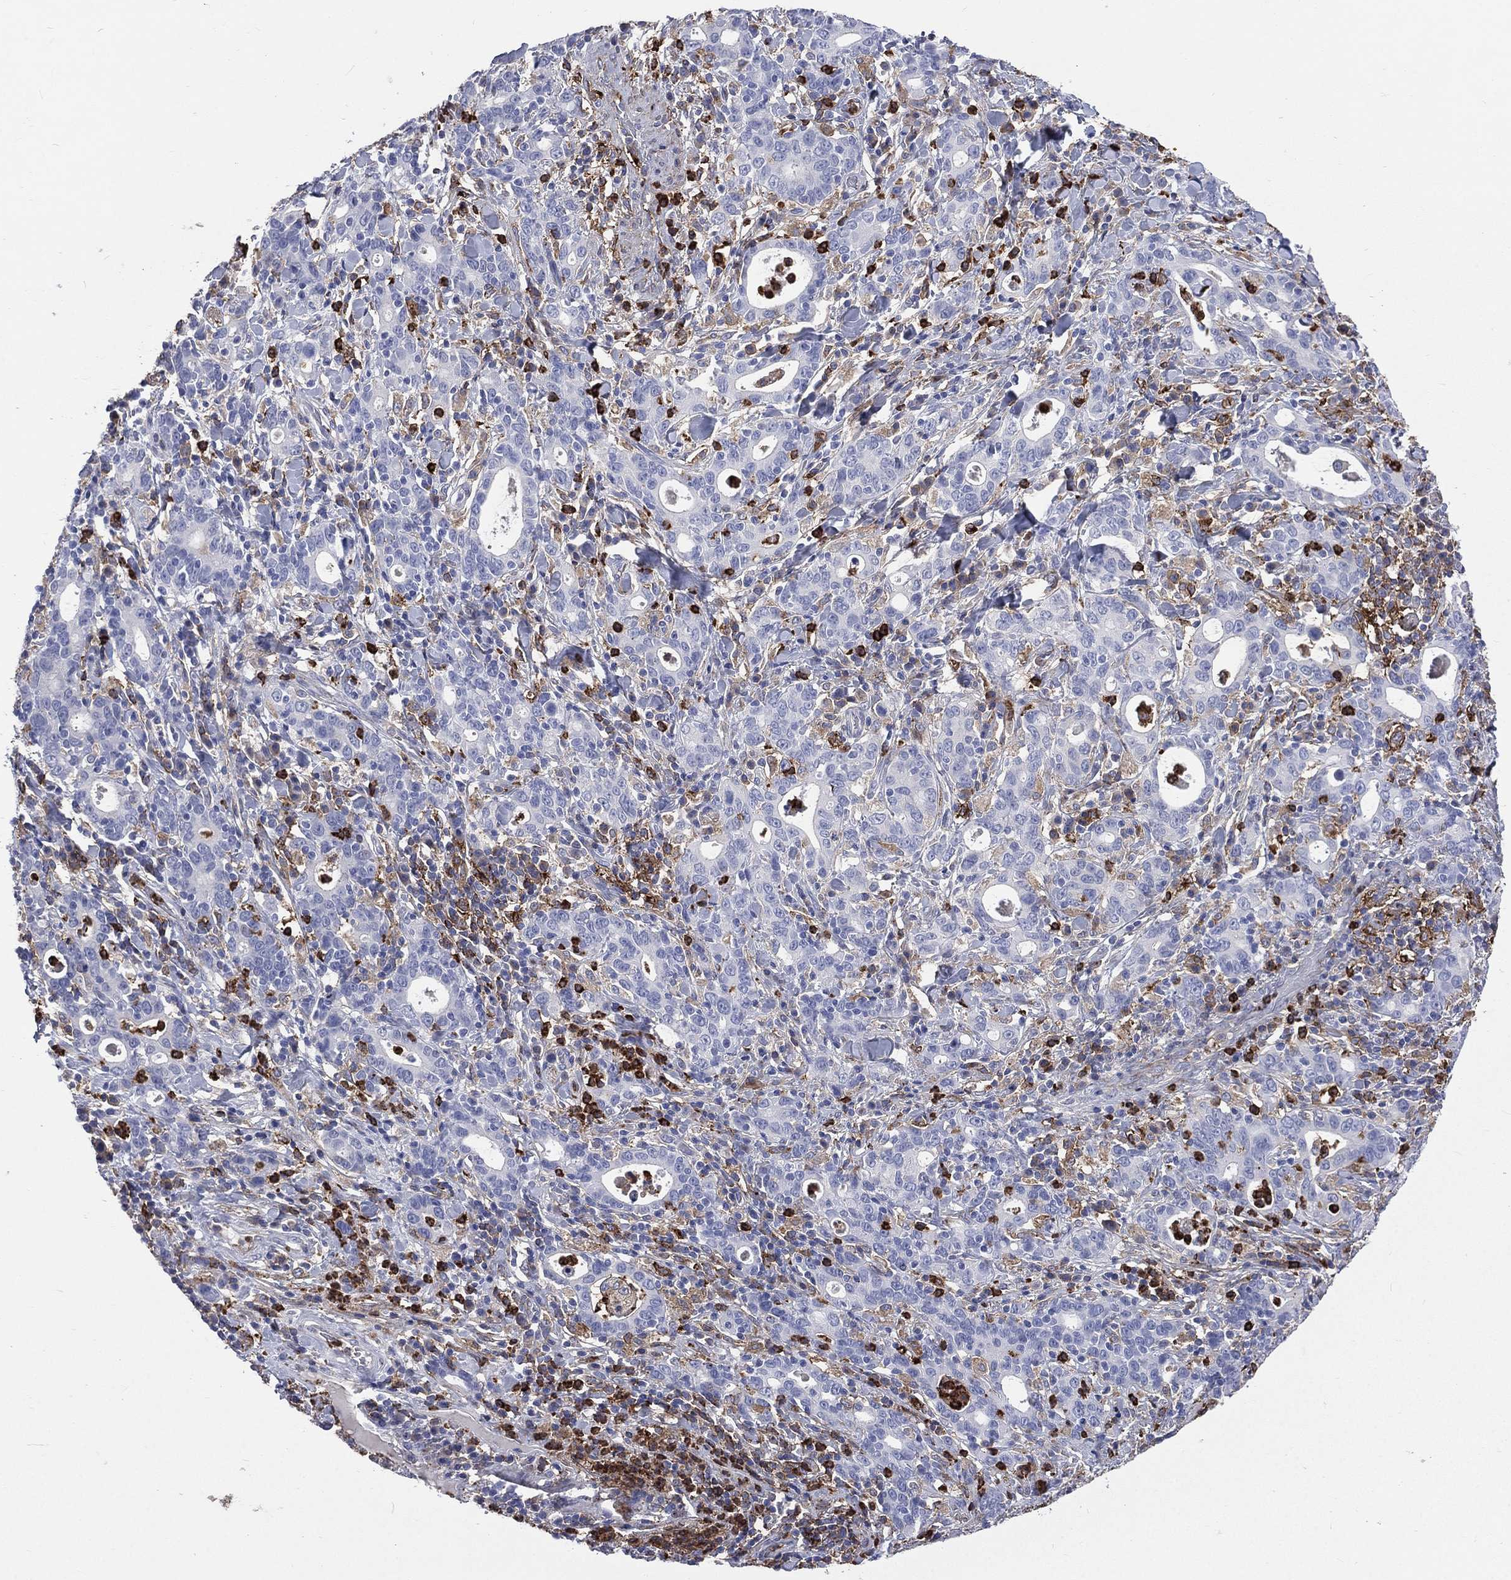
{"staining": {"intensity": "negative", "quantity": "none", "location": "none"}, "tissue": "stomach cancer", "cell_type": "Tumor cells", "image_type": "cancer", "snomed": [{"axis": "morphology", "description": "Adenocarcinoma, NOS"}, {"axis": "topography", "description": "Stomach"}], "caption": "Photomicrograph shows no significant protein positivity in tumor cells of stomach adenocarcinoma. (DAB immunohistochemistry visualized using brightfield microscopy, high magnification).", "gene": "BASP1", "patient": {"sex": "male", "age": 79}}